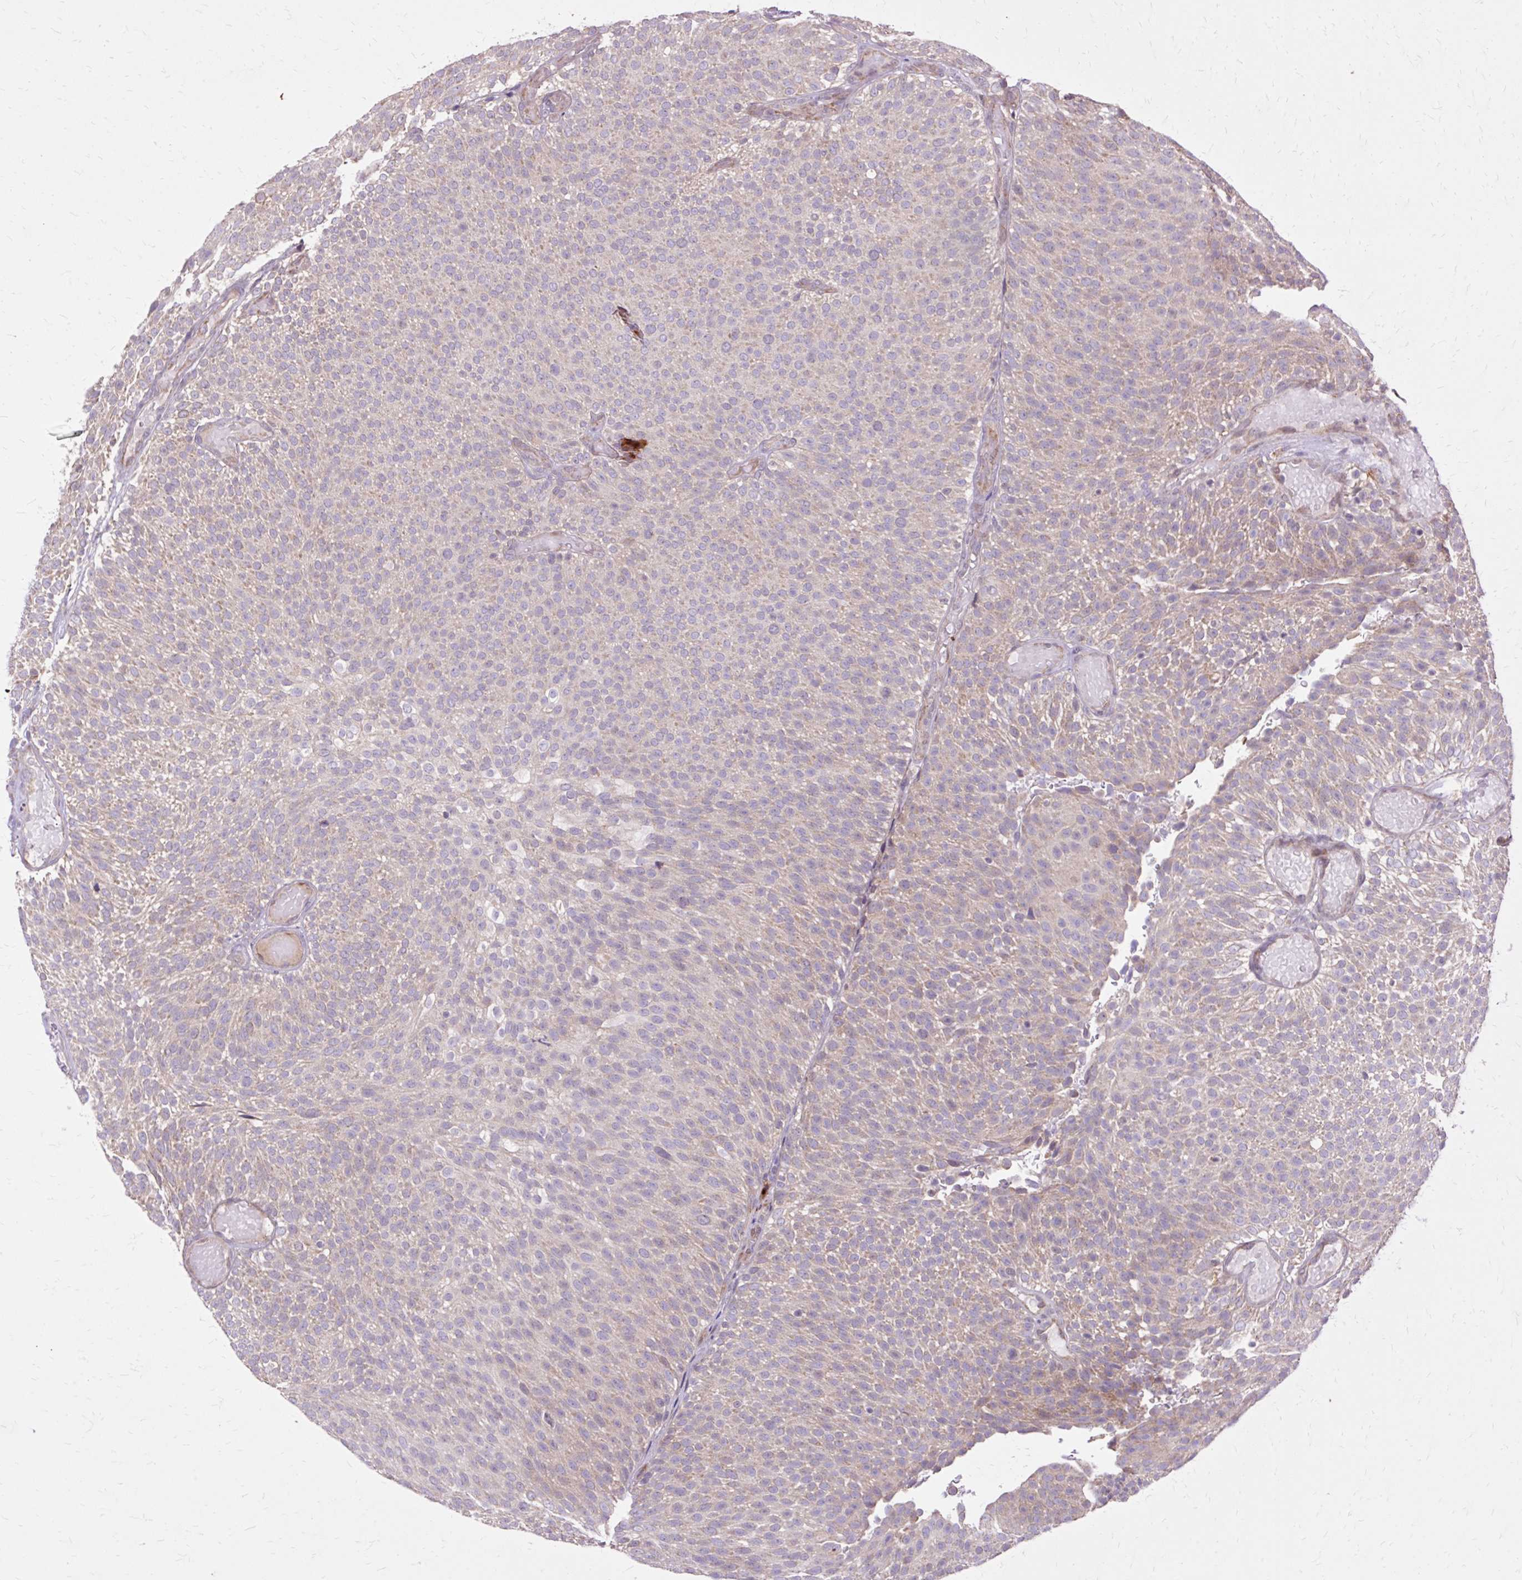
{"staining": {"intensity": "weak", "quantity": "25%-75%", "location": "cytoplasmic/membranous"}, "tissue": "urothelial cancer", "cell_type": "Tumor cells", "image_type": "cancer", "snomed": [{"axis": "morphology", "description": "Urothelial carcinoma, Low grade"}, {"axis": "topography", "description": "Urinary bladder"}], "caption": "Immunohistochemistry photomicrograph of neoplastic tissue: human urothelial cancer stained using IHC shows low levels of weak protein expression localized specifically in the cytoplasmic/membranous of tumor cells, appearing as a cytoplasmic/membranous brown color.", "gene": "GEMIN2", "patient": {"sex": "male", "age": 78}}